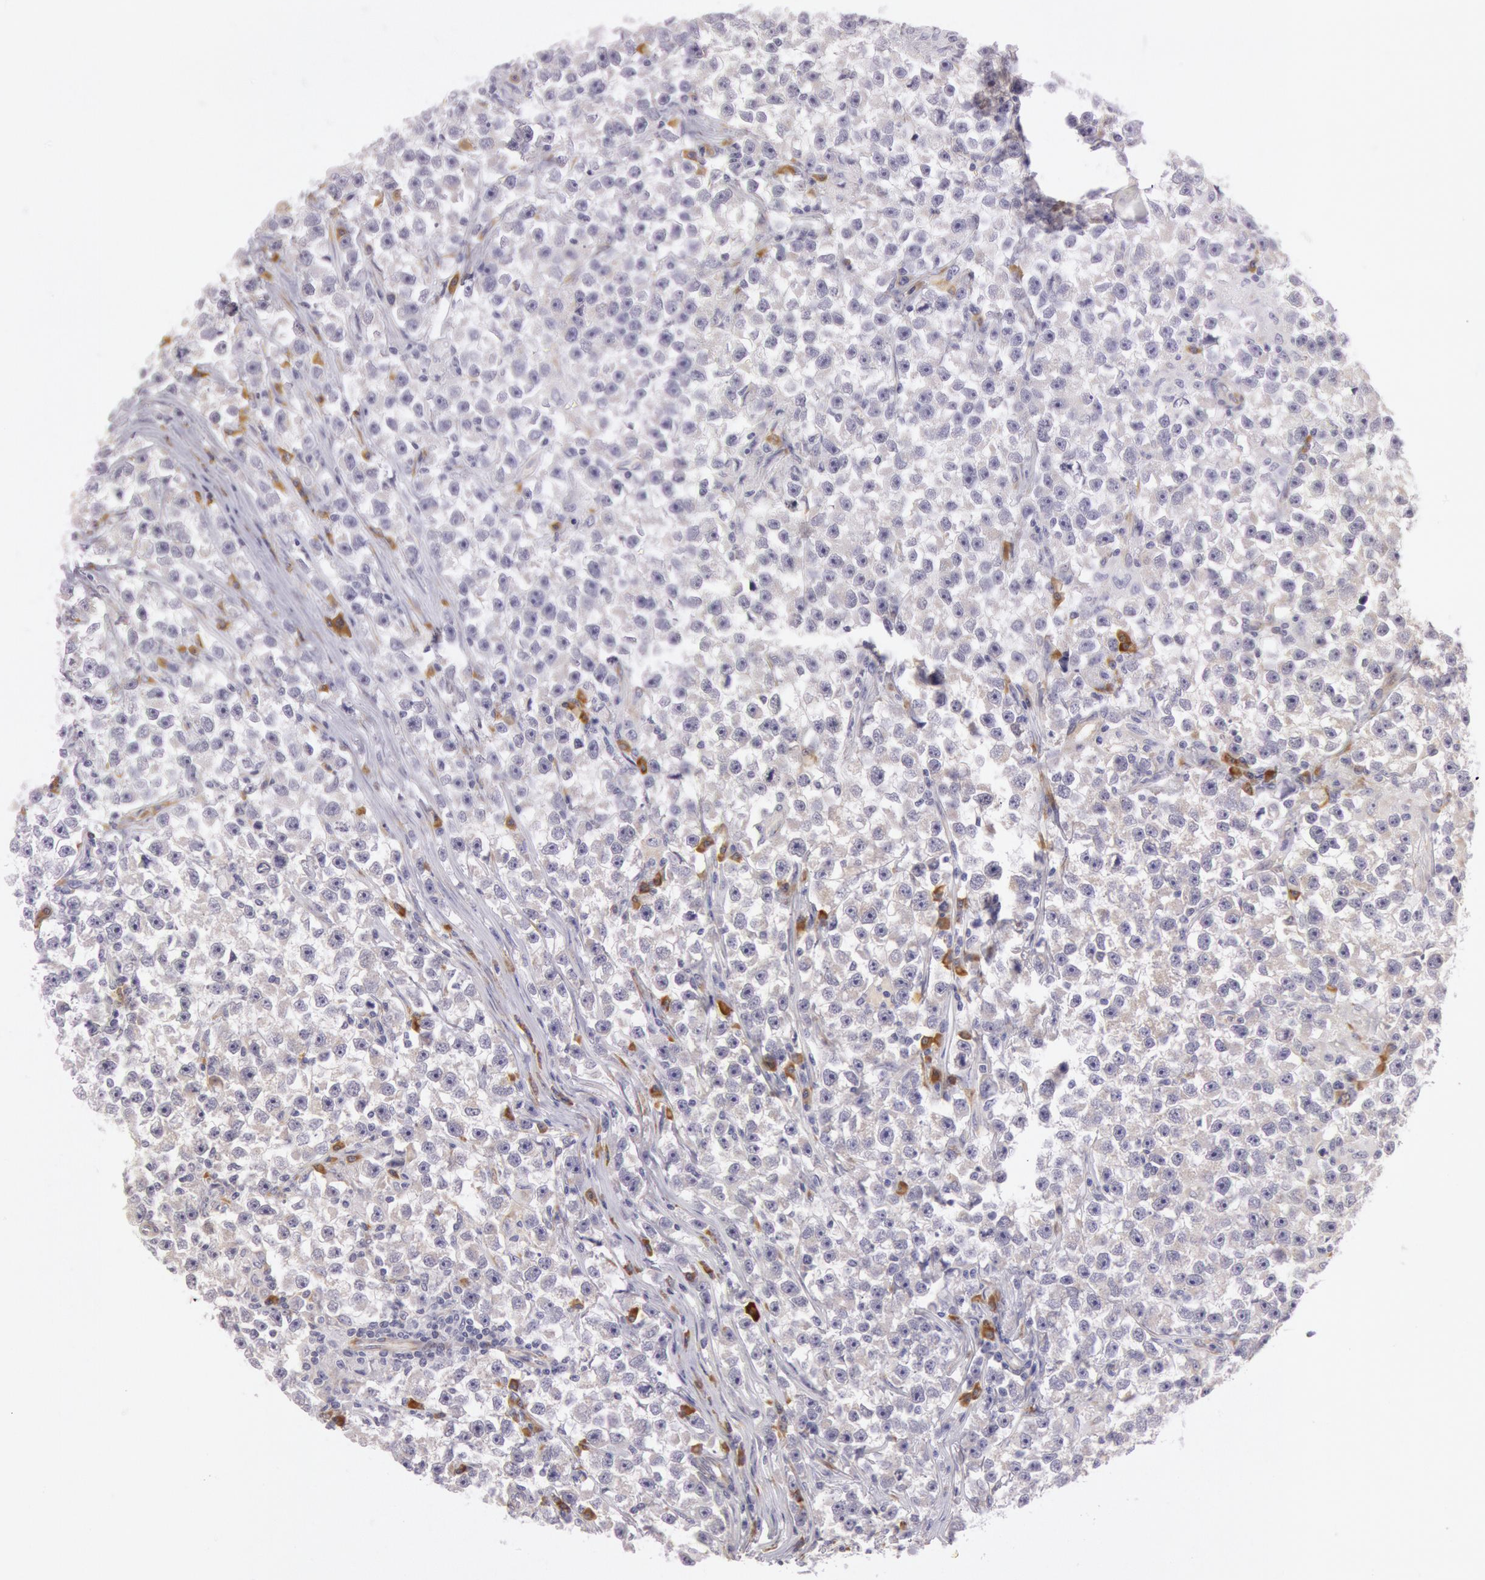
{"staining": {"intensity": "moderate", "quantity": "25%-75%", "location": "cytoplasmic/membranous,nuclear"}, "tissue": "testis cancer", "cell_type": "Tumor cells", "image_type": "cancer", "snomed": [{"axis": "morphology", "description": "Seminoma, NOS"}, {"axis": "topography", "description": "Testis"}], "caption": "Brown immunohistochemical staining in human testis cancer (seminoma) demonstrates moderate cytoplasmic/membranous and nuclear staining in approximately 25%-75% of tumor cells.", "gene": "CIDEB", "patient": {"sex": "male", "age": 33}}